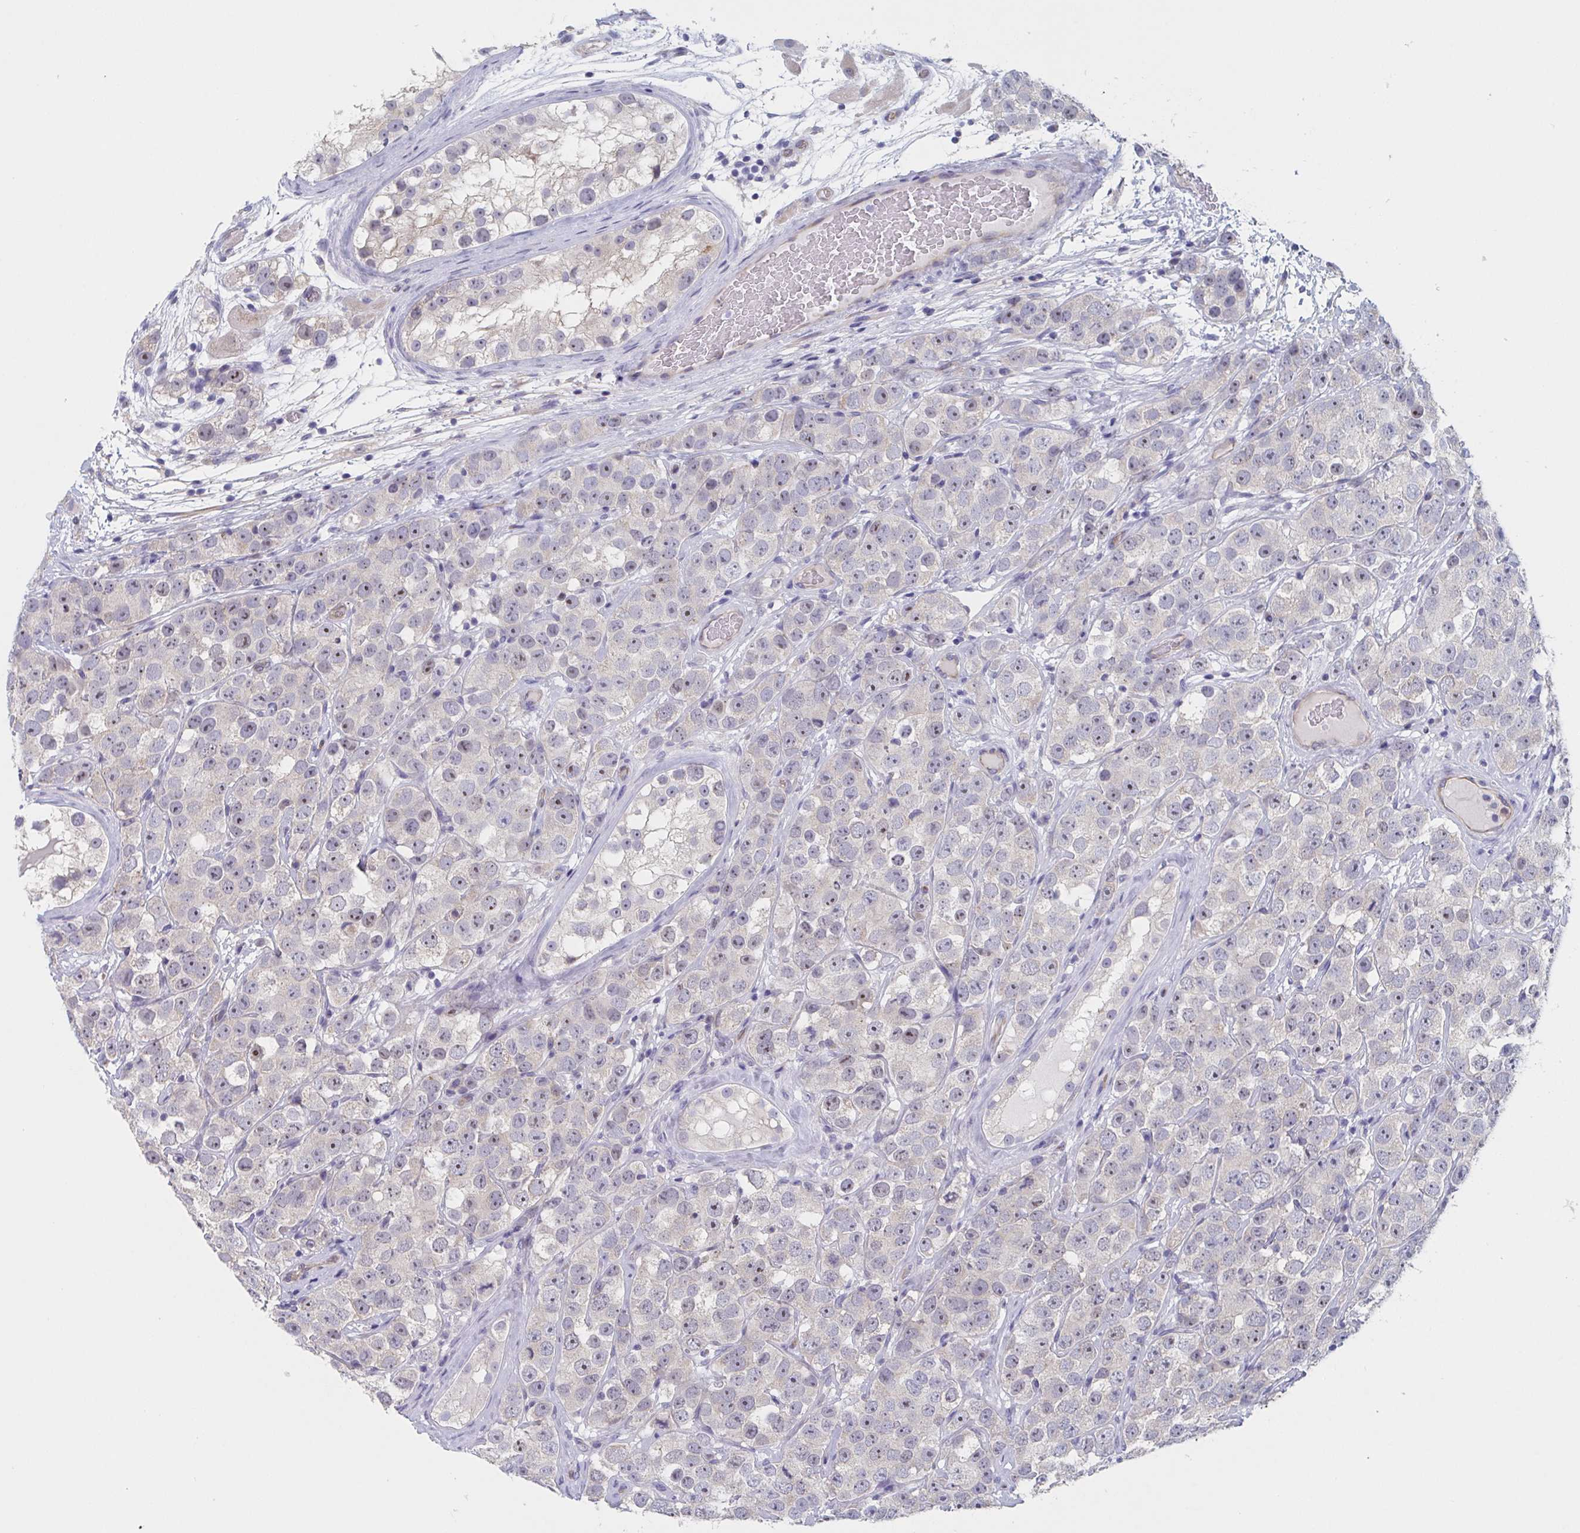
{"staining": {"intensity": "moderate", "quantity": "<25%", "location": "nuclear"}, "tissue": "testis cancer", "cell_type": "Tumor cells", "image_type": "cancer", "snomed": [{"axis": "morphology", "description": "Seminoma, NOS"}, {"axis": "topography", "description": "Testis"}], "caption": "Moderate nuclear positivity for a protein is appreciated in approximately <25% of tumor cells of testis seminoma using IHC.", "gene": "ST14", "patient": {"sex": "male", "age": 28}}